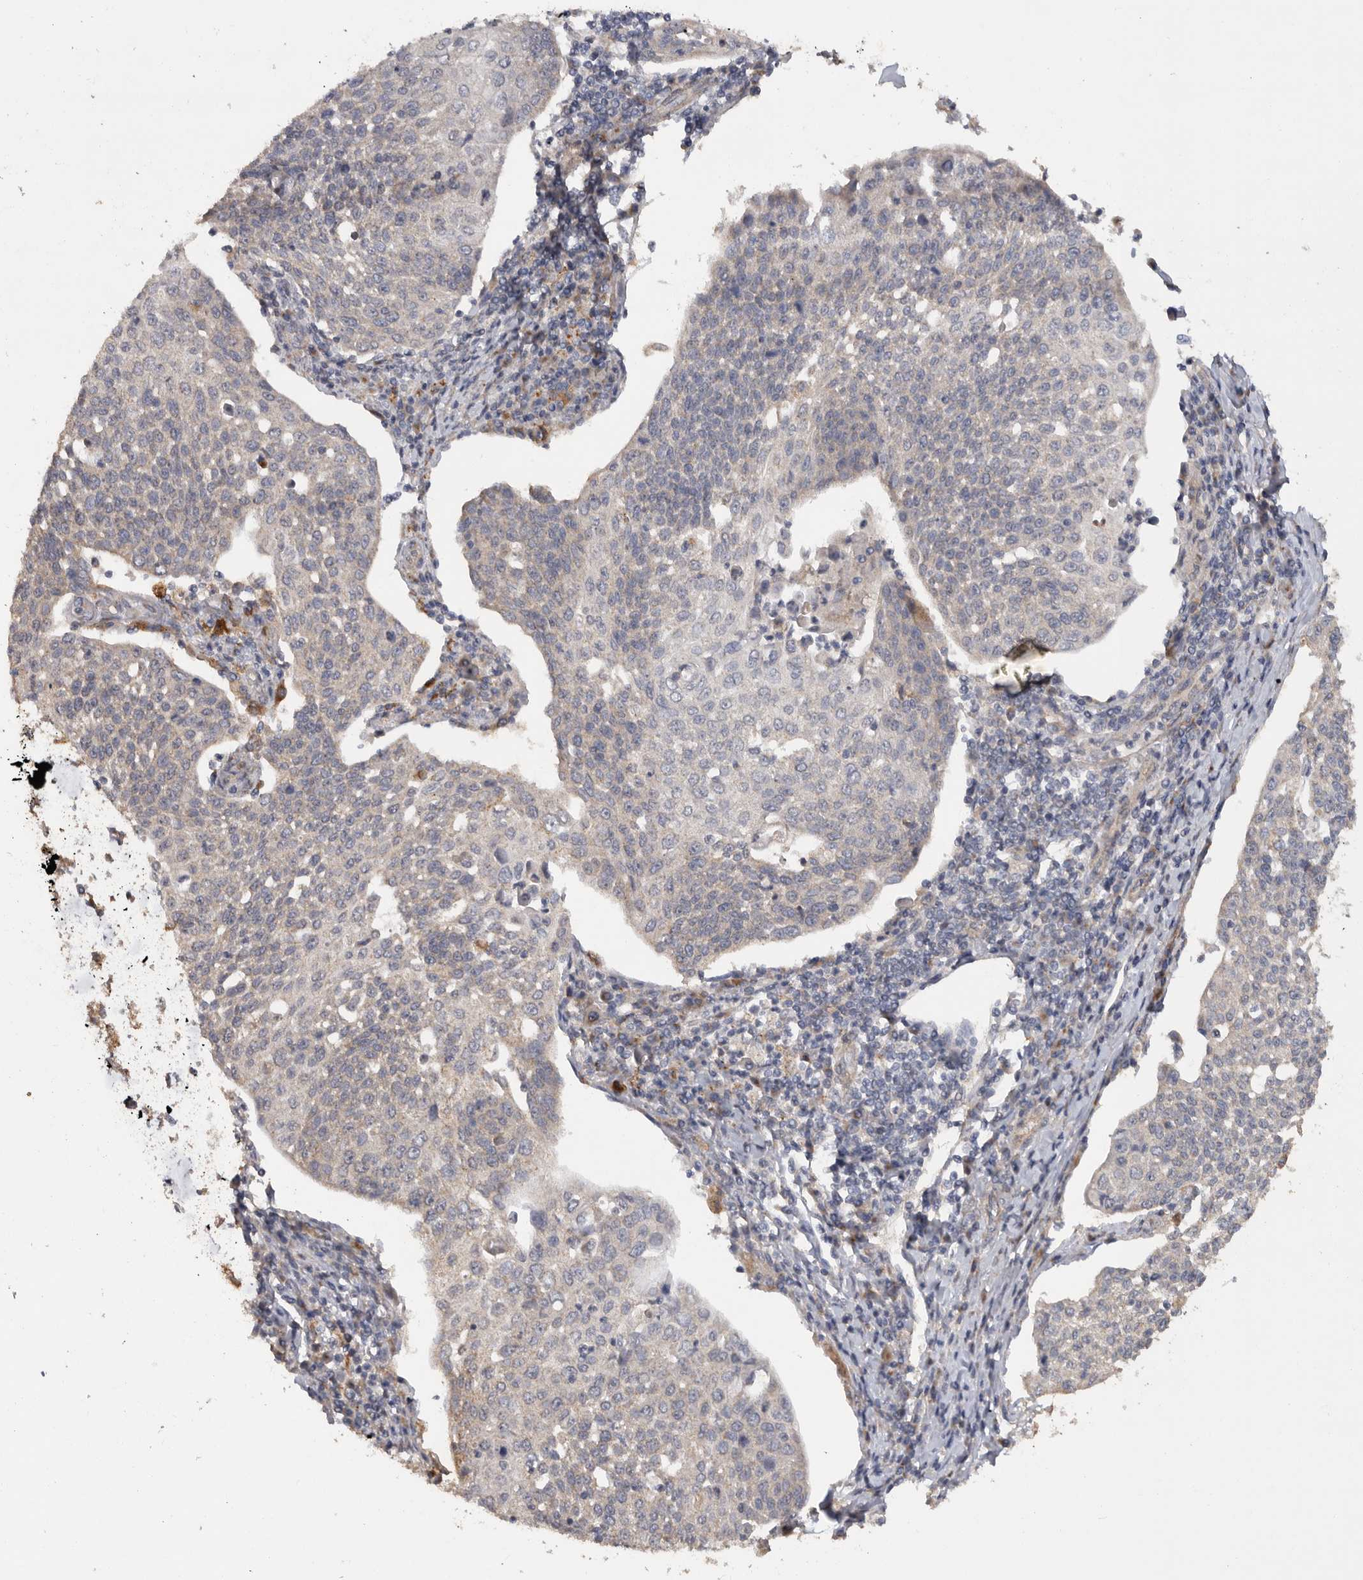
{"staining": {"intensity": "negative", "quantity": "none", "location": "none"}, "tissue": "cervical cancer", "cell_type": "Tumor cells", "image_type": "cancer", "snomed": [{"axis": "morphology", "description": "Squamous cell carcinoma, NOS"}, {"axis": "topography", "description": "Cervix"}], "caption": "Protein analysis of squamous cell carcinoma (cervical) shows no significant expression in tumor cells. Brightfield microscopy of immunohistochemistry (IHC) stained with DAB (3,3'-diaminobenzidine) (brown) and hematoxylin (blue), captured at high magnification.", "gene": "PODXL2", "patient": {"sex": "female", "age": 34}}